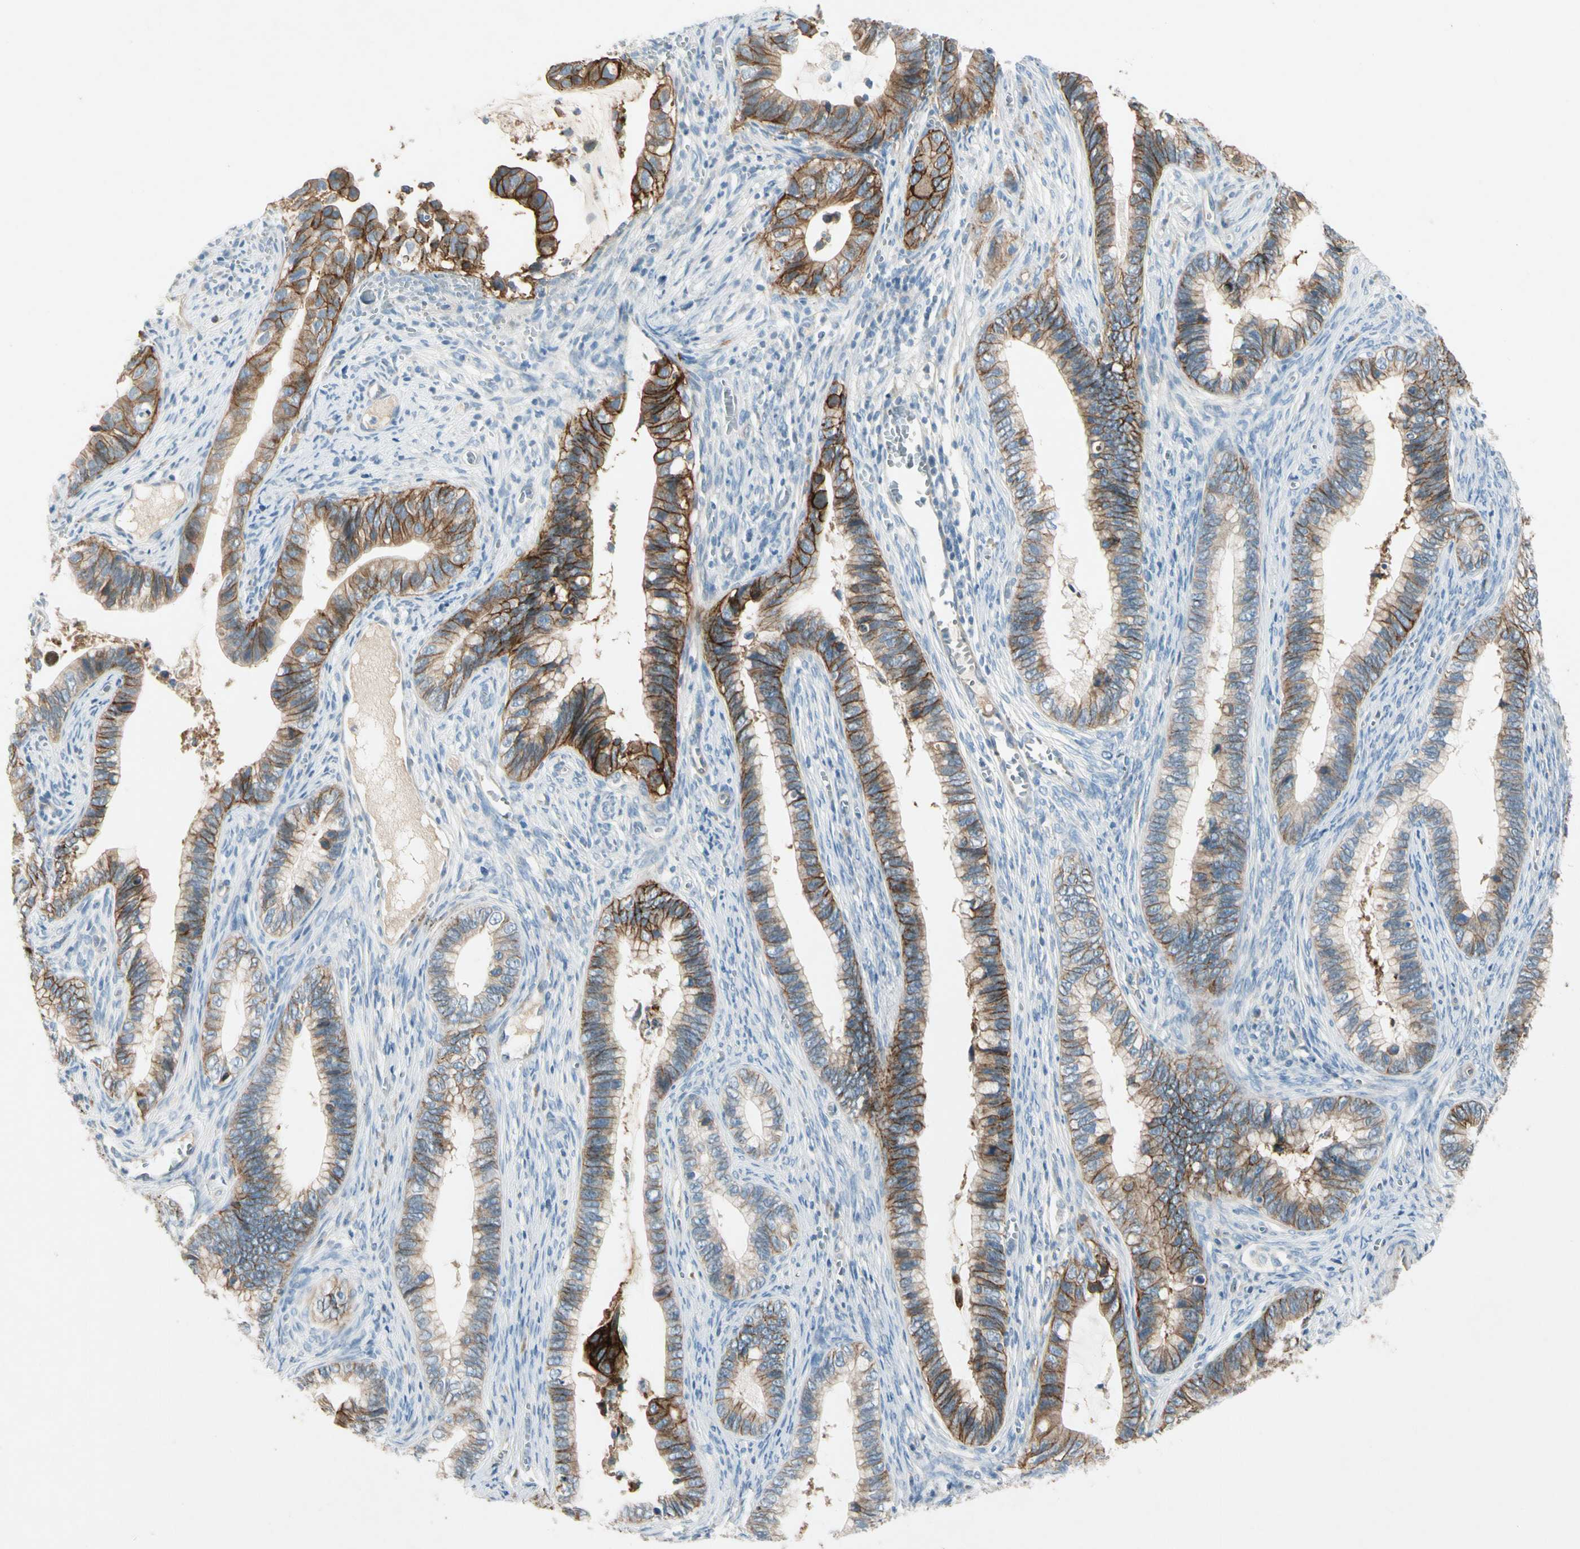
{"staining": {"intensity": "strong", "quantity": ">75%", "location": "cytoplasmic/membranous"}, "tissue": "cervical cancer", "cell_type": "Tumor cells", "image_type": "cancer", "snomed": [{"axis": "morphology", "description": "Adenocarcinoma, NOS"}, {"axis": "topography", "description": "Cervix"}], "caption": "Cervical cancer (adenocarcinoma) stained for a protein shows strong cytoplasmic/membranous positivity in tumor cells.", "gene": "ITGA3", "patient": {"sex": "female", "age": 44}}